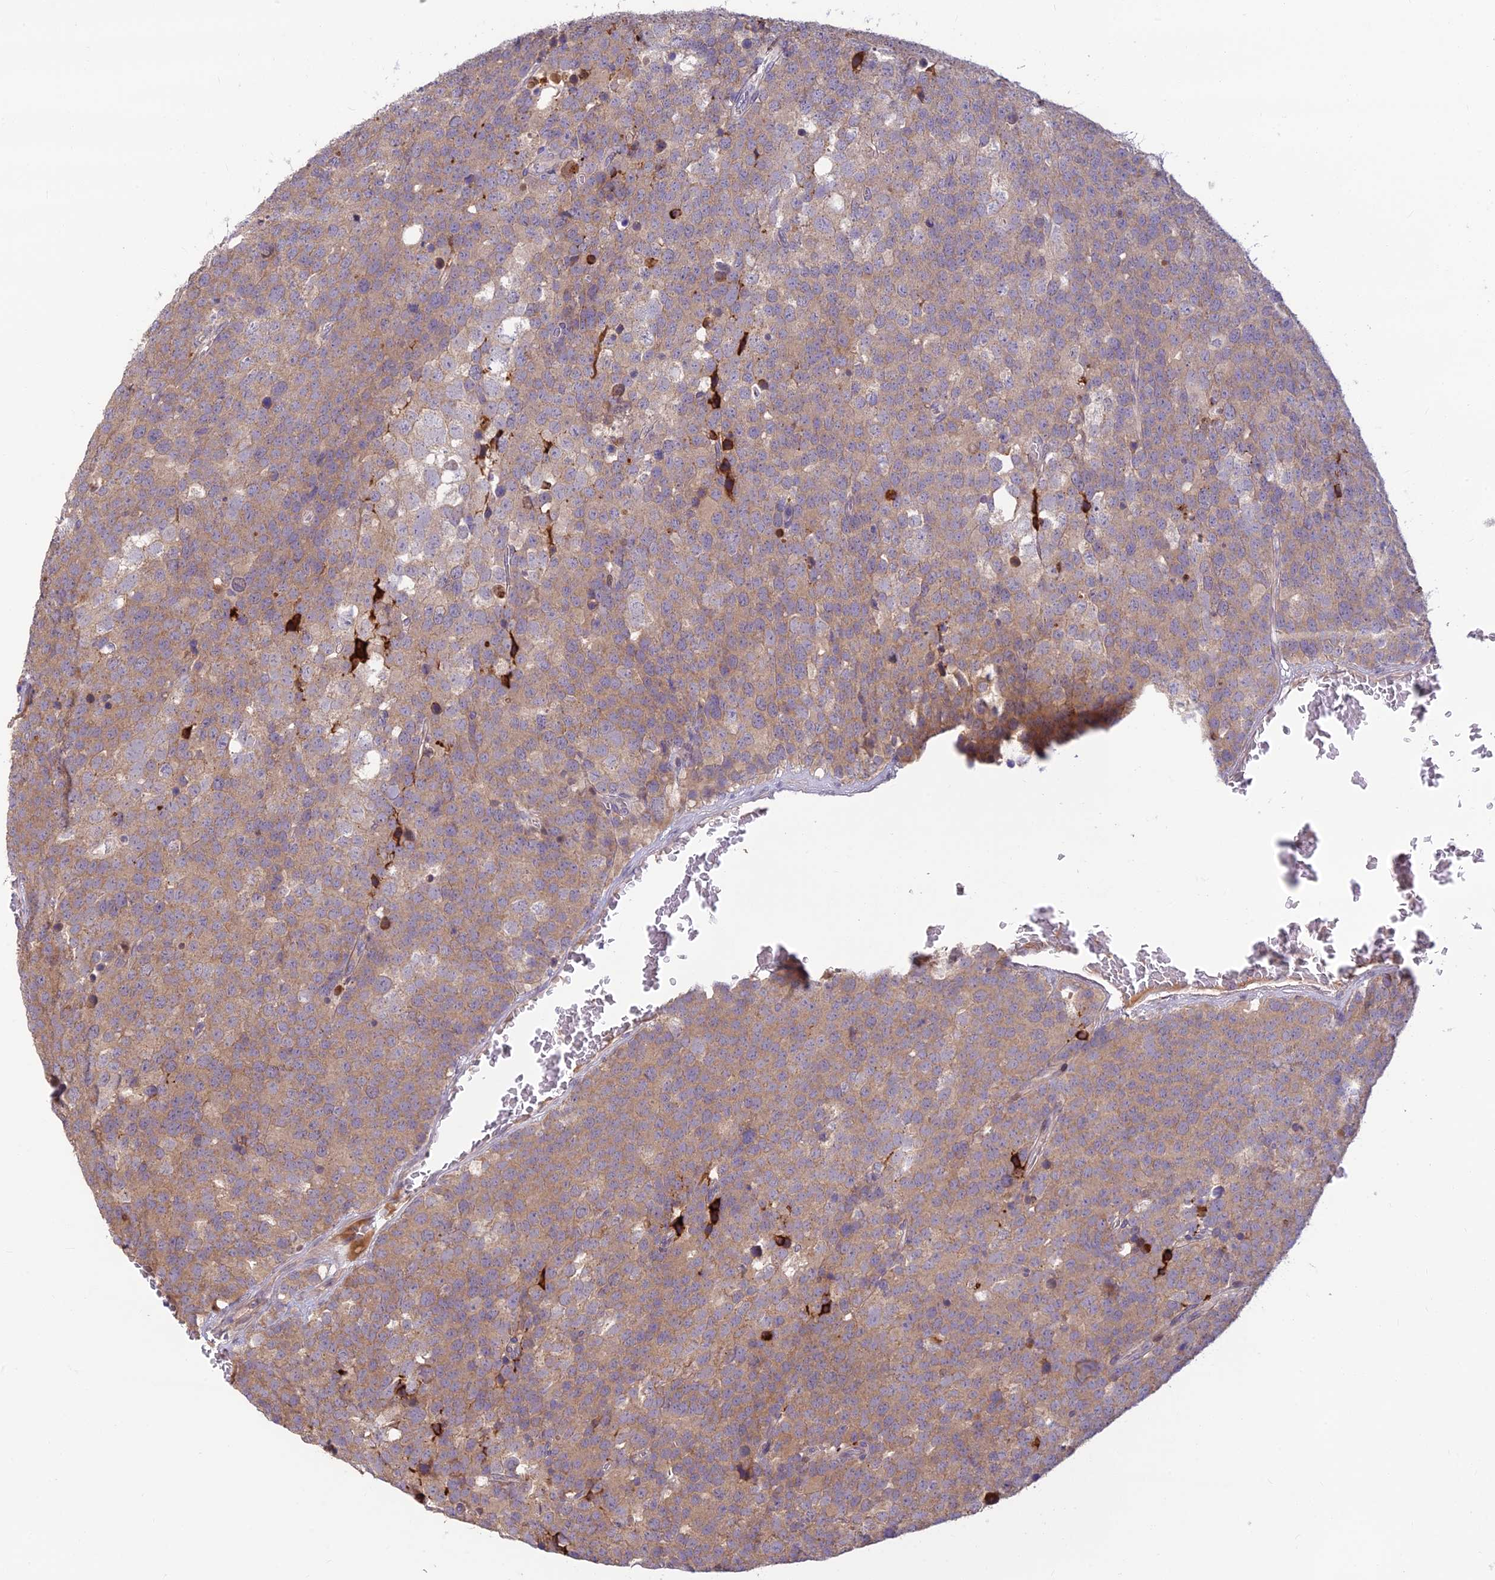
{"staining": {"intensity": "weak", "quantity": ">75%", "location": "cytoplasmic/membranous"}, "tissue": "testis cancer", "cell_type": "Tumor cells", "image_type": "cancer", "snomed": [{"axis": "morphology", "description": "Seminoma, NOS"}, {"axis": "topography", "description": "Testis"}], "caption": "Tumor cells show low levels of weak cytoplasmic/membranous expression in approximately >75% of cells in testis seminoma. (IHC, brightfield microscopy, high magnification).", "gene": "ASPDH", "patient": {"sex": "male", "age": 71}}